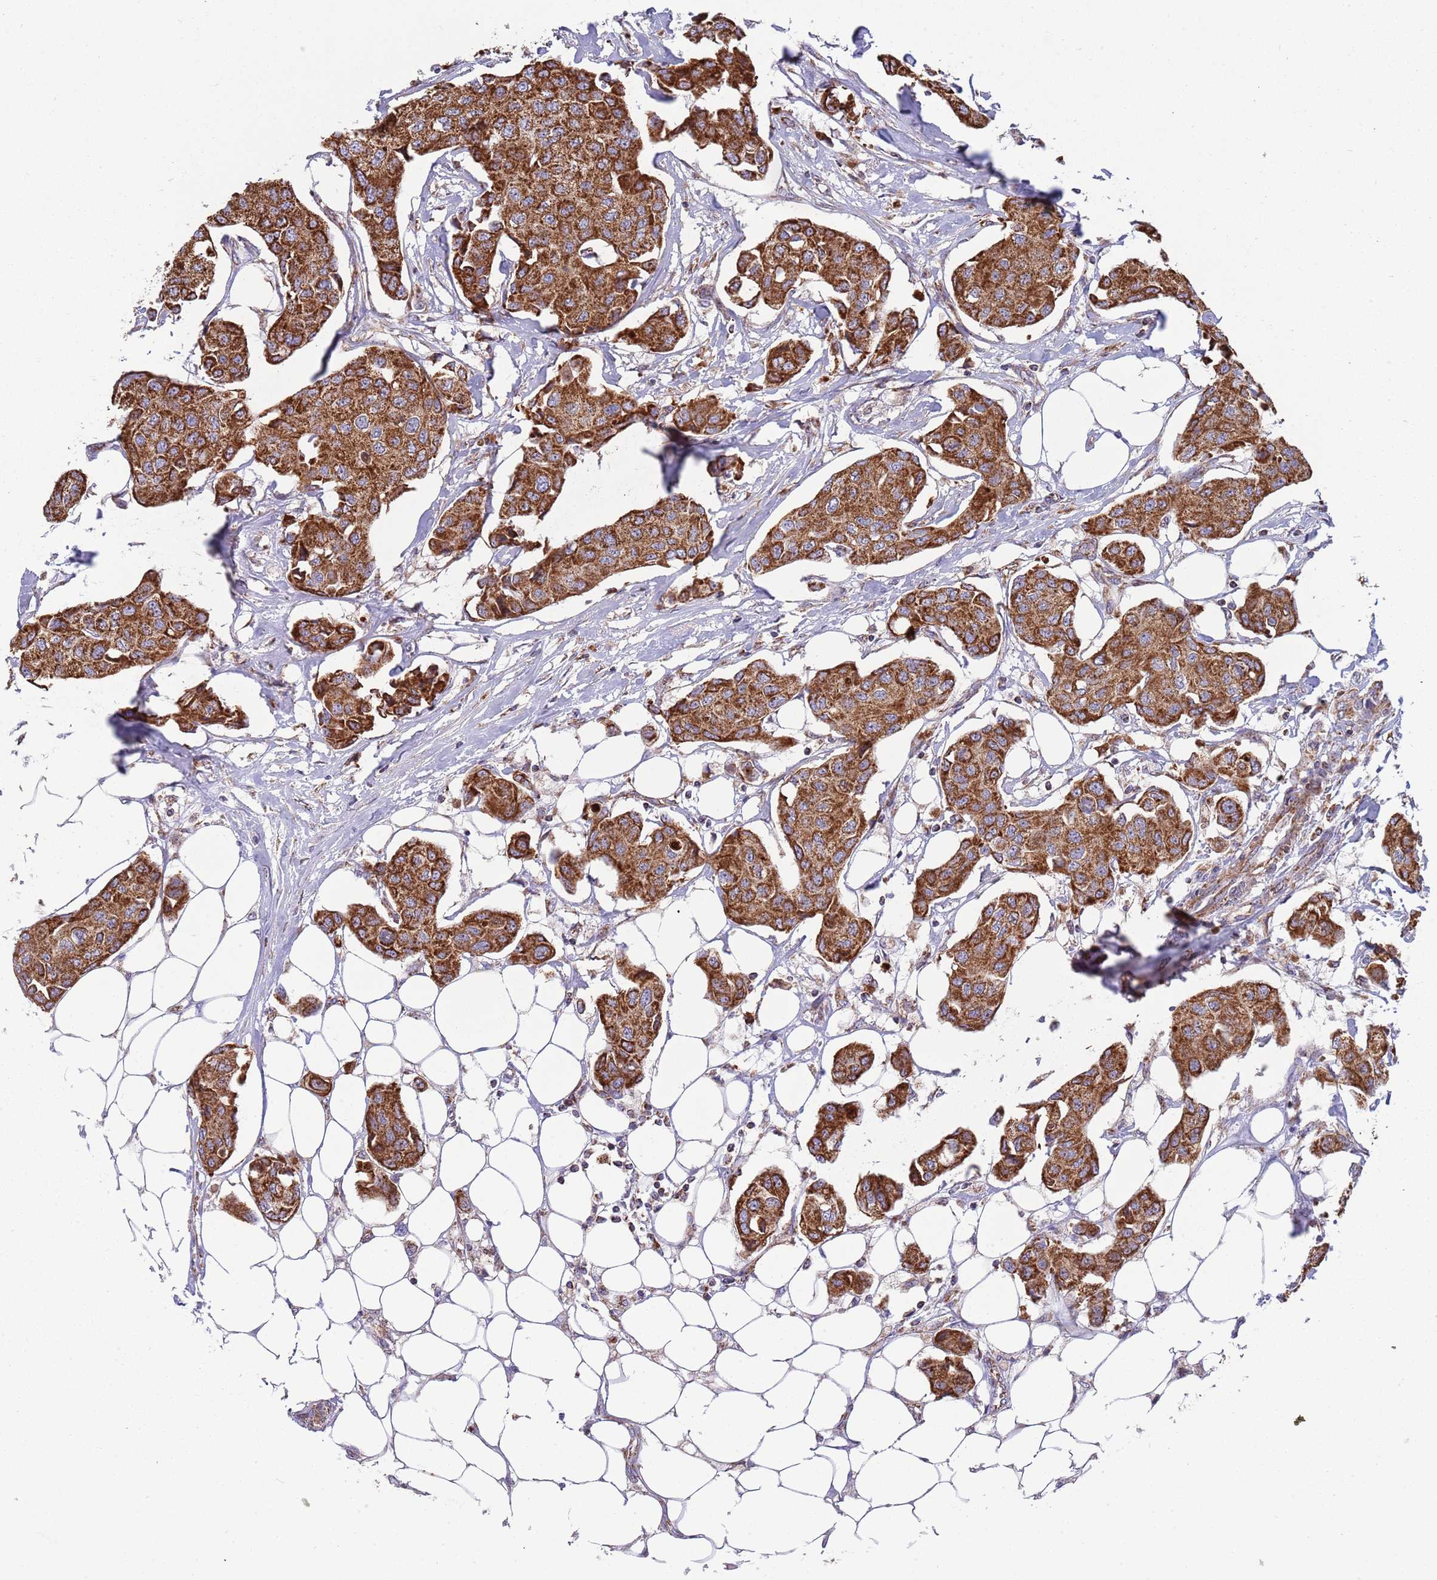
{"staining": {"intensity": "strong", "quantity": ">75%", "location": "cytoplasmic/membranous"}, "tissue": "breast cancer", "cell_type": "Tumor cells", "image_type": "cancer", "snomed": [{"axis": "morphology", "description": "Duct carcinoma"}, {"axis": "topography", "description": "Breast"}, {"axis": "topography", "description": "Lymph node"}], "caption": "Protein staining of breast cancer tissue demonstrates strong cytoplasmic/membranous expression in about >75% of tumor cells.", "gene": "VPS16", "patient": {"sex": "female", "age": 80}}